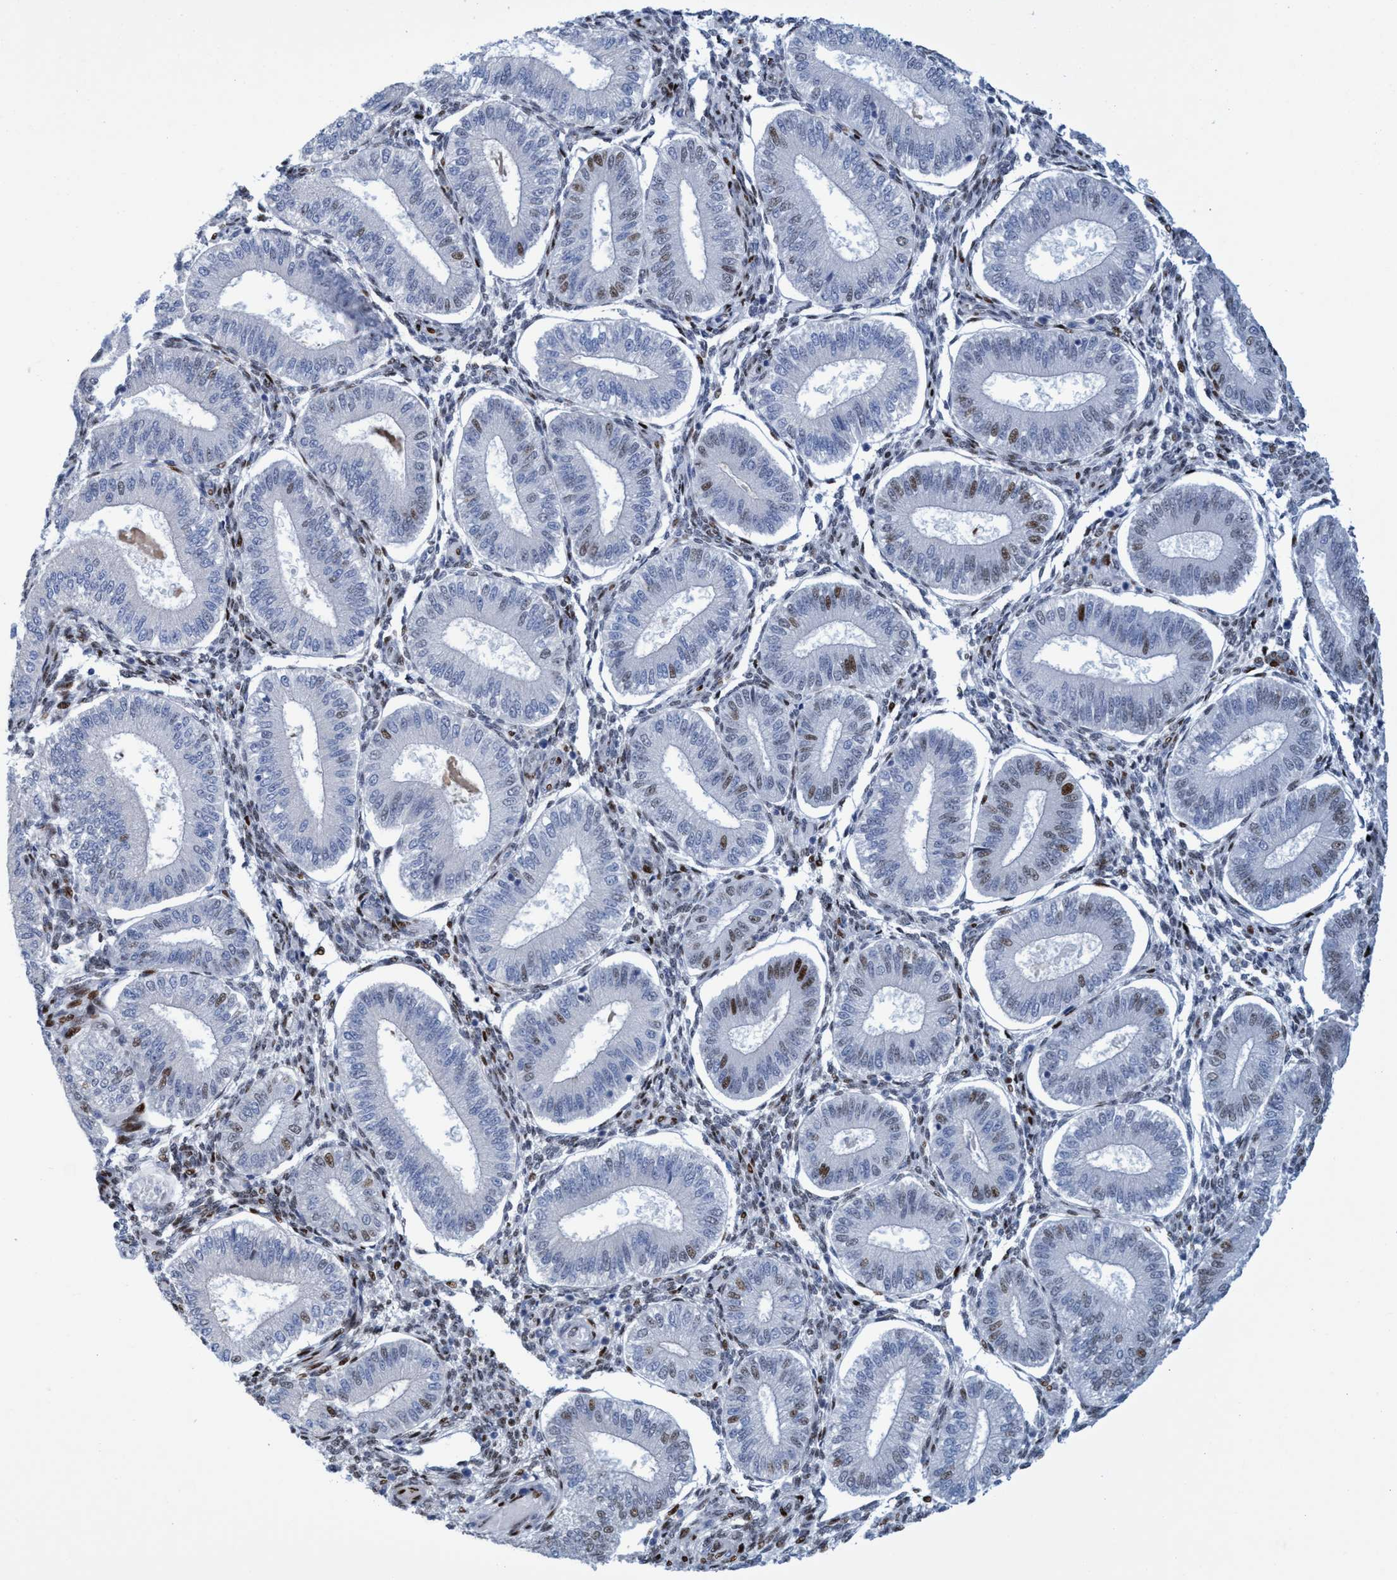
{"staining": {"intensity": "weak", "quantity": "25%-75%", "location": "nuclear"}, "tissue": "endometrium", "cell_type": "Cells in endometrial stroma", "image_type": "normal", "snomed": [{"axis": "morphology", "description": "Normal tissue, NOS"}, {"axis": "topography", "description": "Endometrium"}], "caption": "Endometrium stained with DAB immunohistochemistry demonstrates low levels of weak nuclear expression in approximately 25%-75% of cells in endometrial stroma. (Stains: DAB (3,3'-diaminobenzidine) in brown, nuclei in blue, Microscopy: brightfield microscopy at high magnification).", "gene": "R3HCC1", "patient": {"sex": "female", "age": 39}}